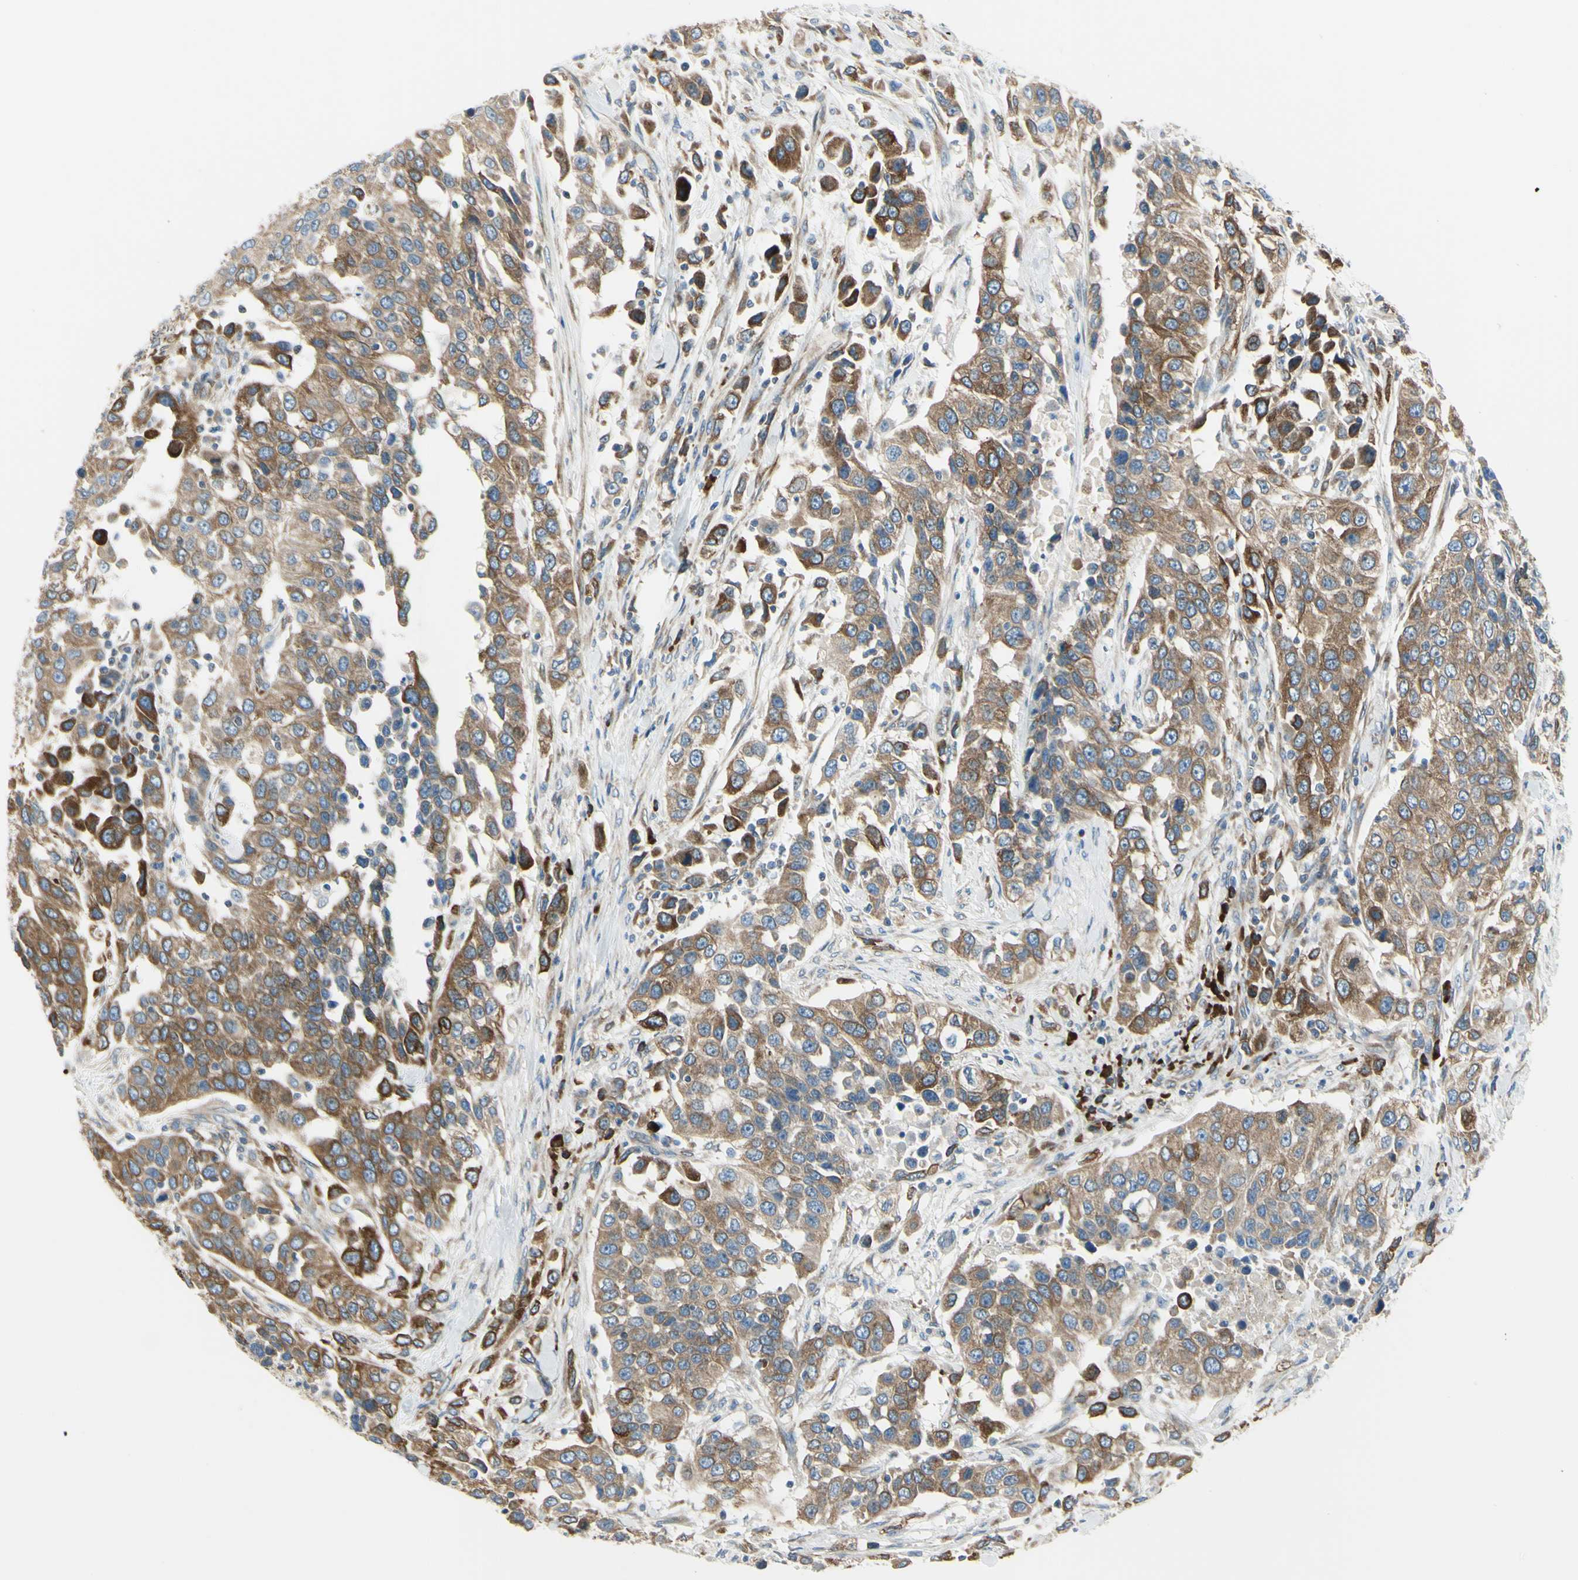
{"staining": {"intensity": "moderate", "quantity": ">75%", "location": "cytoplasmic/membranous"}, "tissue": "urothelial cancer", "cell_type": "Tumor cells", "image_type": "cancer", "snomed": [{"axis": "morphology", "description": "Urothelial carcinoma, High grade"}, {"axis": "topography", "description": "Urinary bladder"}], "caption": "IHC of human urothelial cancer reveals medium levels of moderate cytoplasmic/membranous staining in about >75% of tumor cells.", "gene": "SELENOS", "patient": {"sex": "female", "age": 80}}